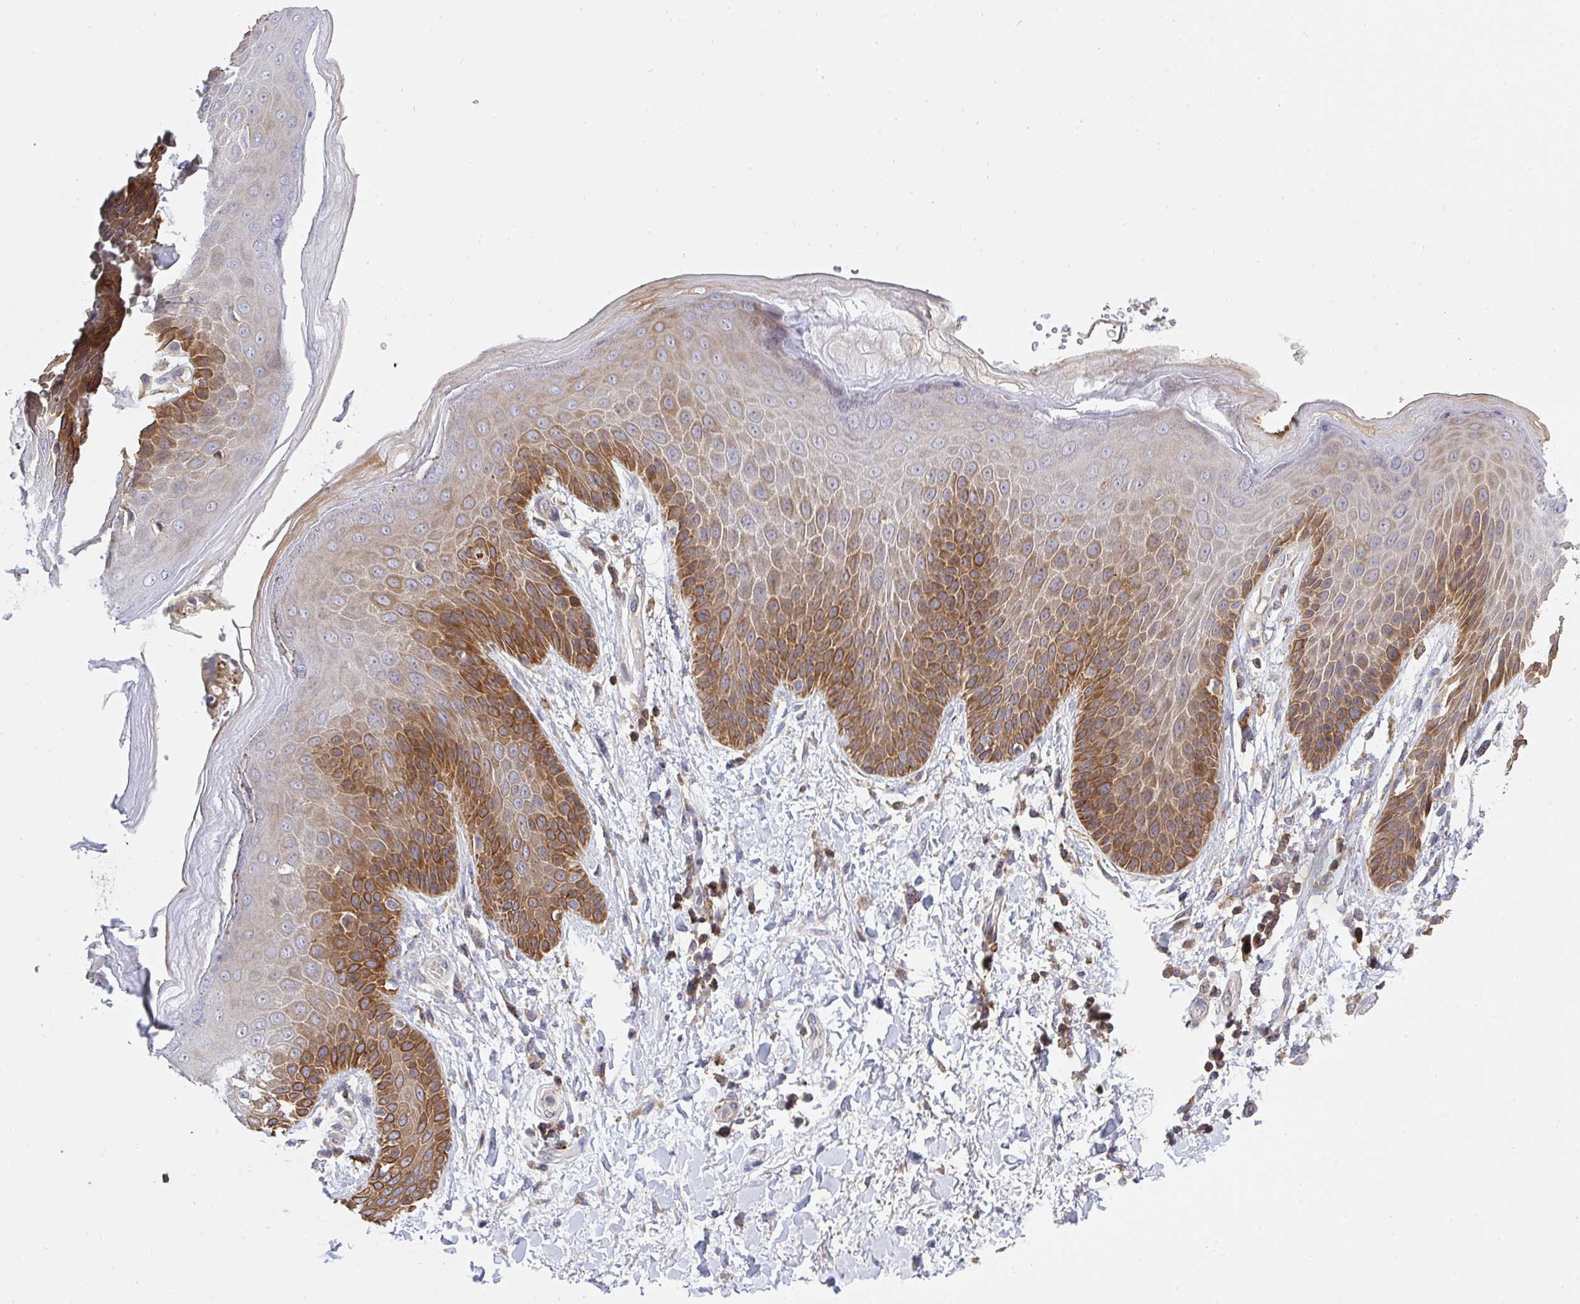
{"staining": {"intensity": "moderate", "quantity": ">75%", "location": "cytoplasmic/membranous"}, "tissue": "skin", "cell_type": "Epidermal cells", "image_type": "normal", "snomed": [{"axis": "morphology", "description": "Normal tissue, NOS"}, {"axis": "topography", "description": "Anal"}, {"axis": "topography", "description": "Peripheral nerve tissue"}], "caption": "About >75% of epidermal cells in unremarkable skin show moderate cytoplasmic/membranous protein positivity as visualized by brown immunohistochemical staining.", "gene": "FRMD3", "patient": {"sex": "male", "age": 51}}